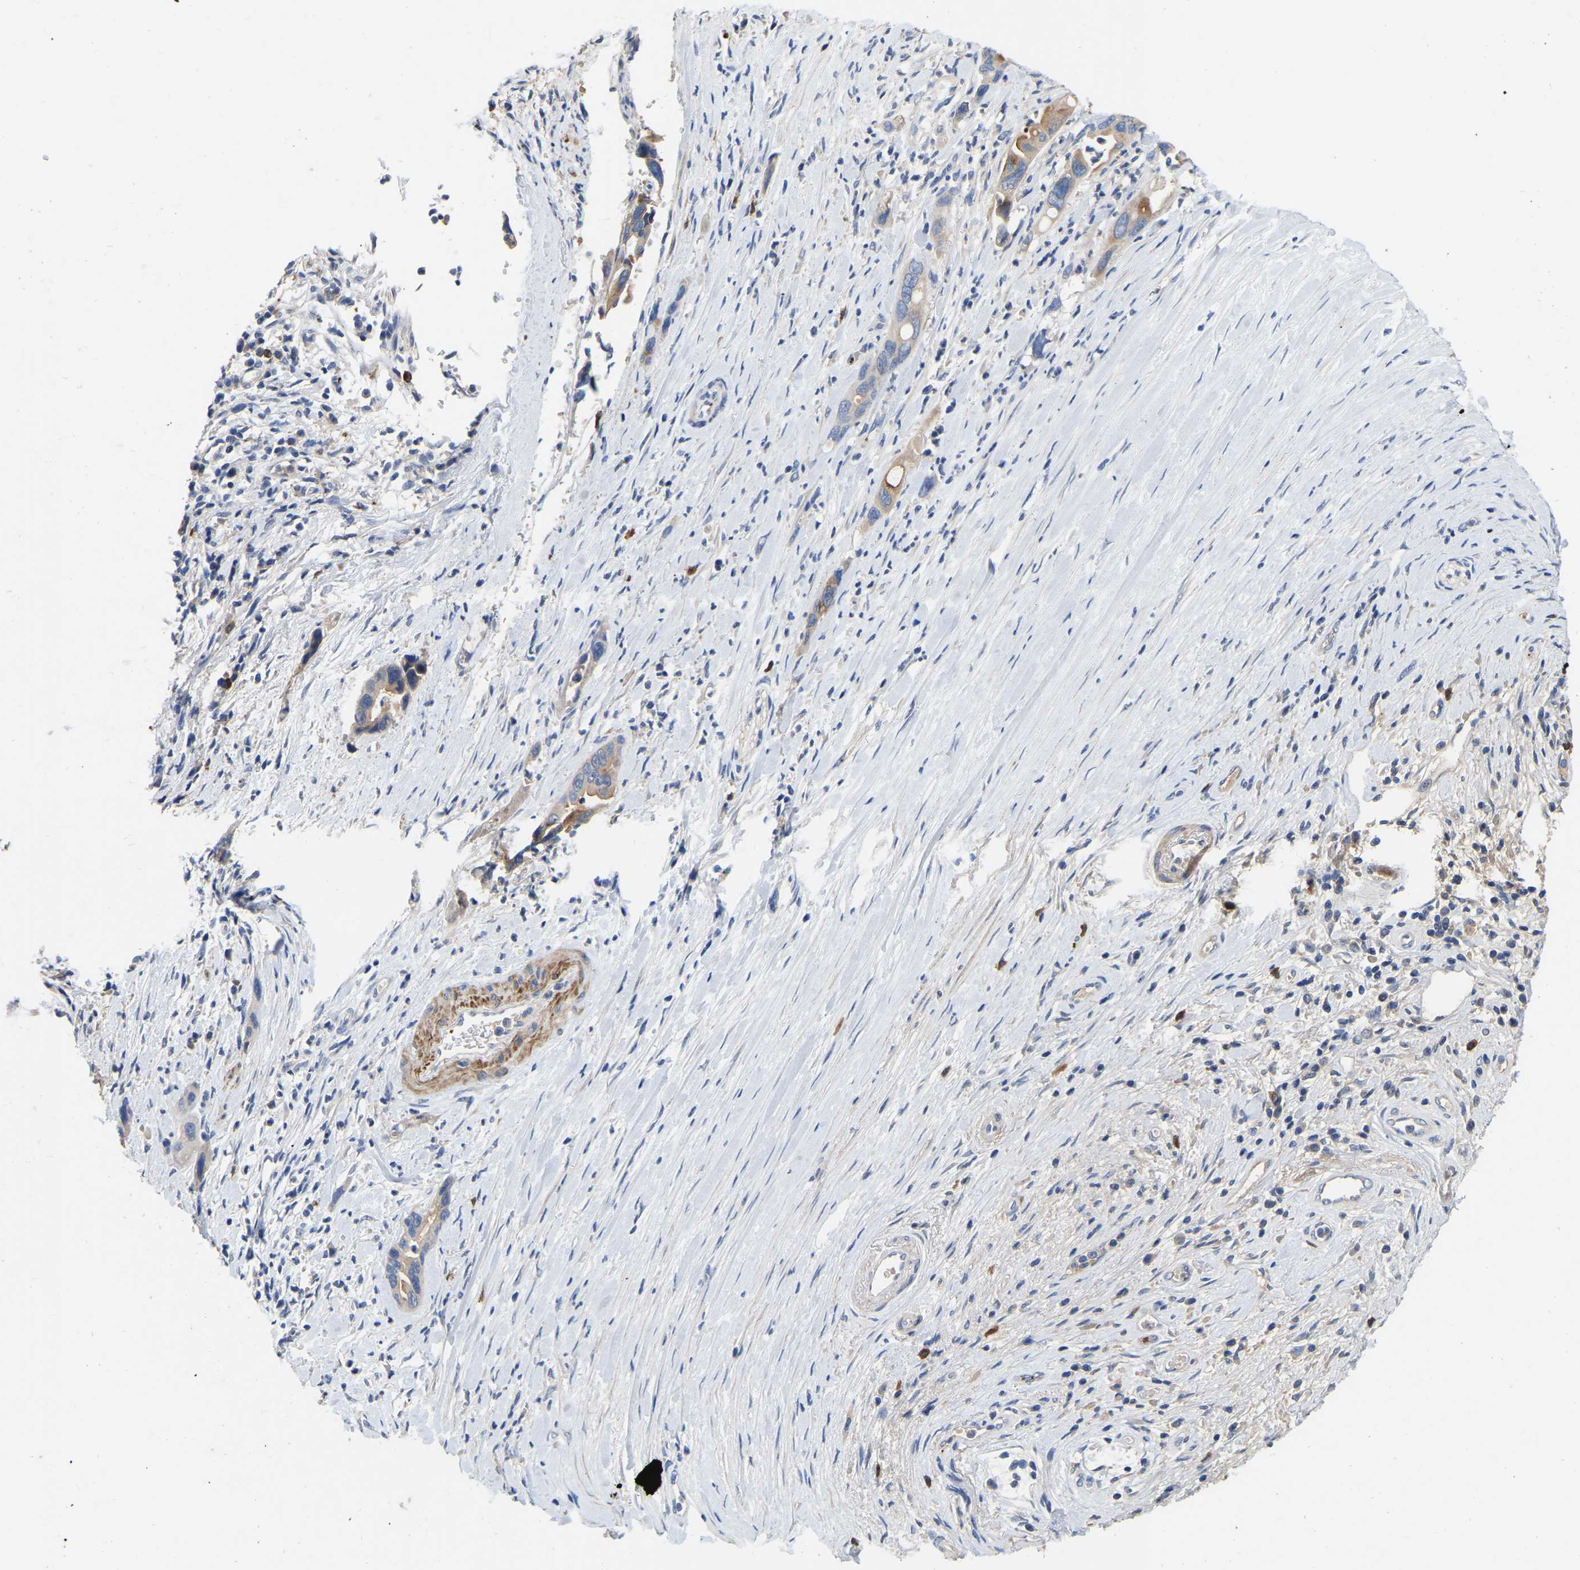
{"staining": {"intensity": "weak", "quantity": ">75%", "location": "cytoplasmic/membranous"}, "tissue": "pancreatic cancer", "cell_type": "Tumor cells", "image_type": "cancer", "snomed": [{"axis": "morphology", "description": "Adenocarcinoma, NOS"}, {"axis": "topography", "description": "Pancreas"}], "caption": "Pancreatic cancer stained with IHC shows weak cytoplasmic/membranous staining in about >75% of tumor cells.", "gene": "RAB27B", "patient": {"sex": "female", "age": 70}}